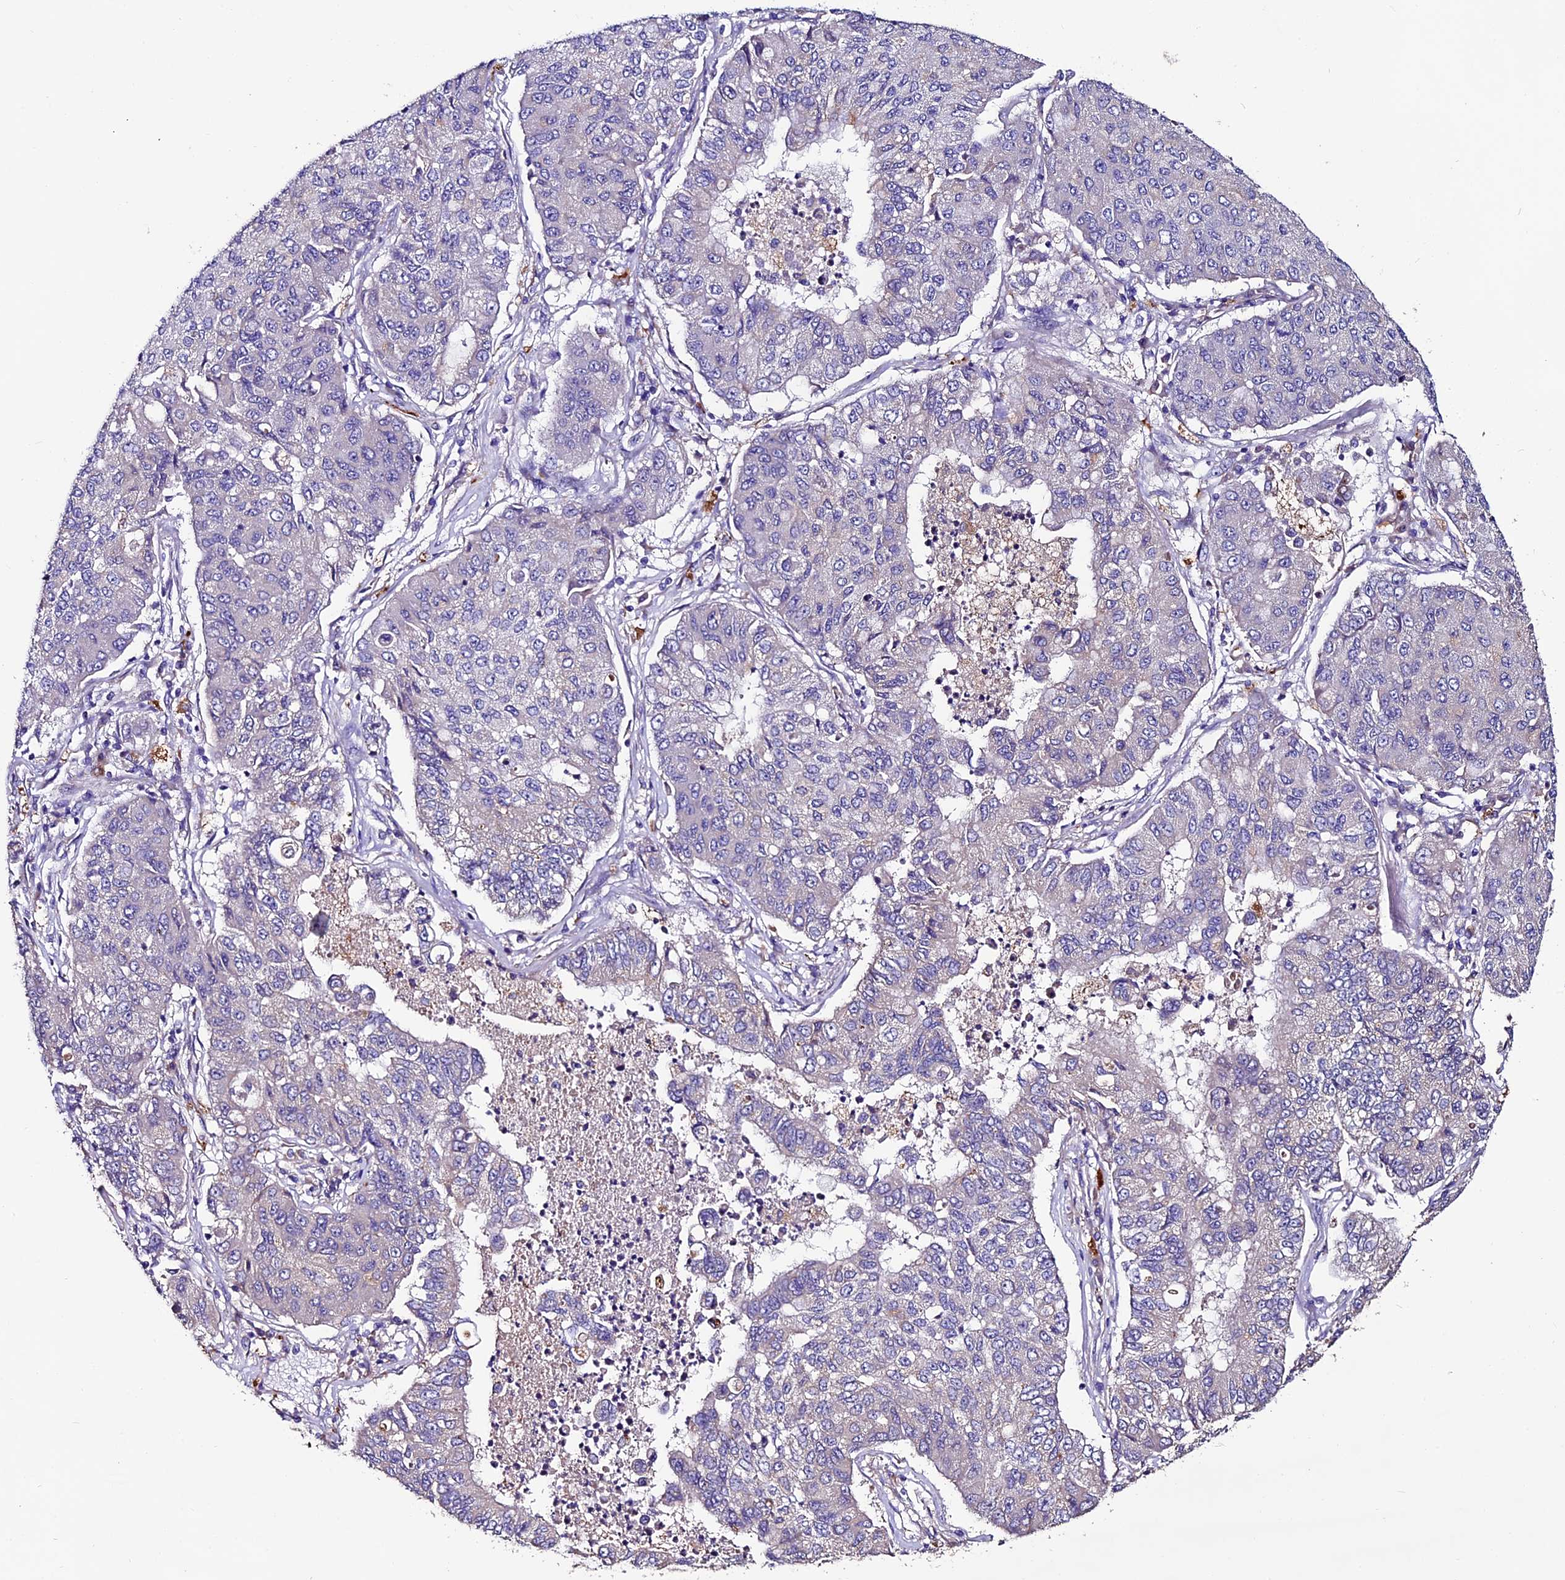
{"staining": {"intensity": "negative", "quantity": "none", "location": "none"}, "tissue": "lung cancer", "cell_type": "Tumor cells", "image_type": "cancer", "snomed": [{"axis": "morphology", "description": "Squamous cell carcinoma, NOS"}, {"axis": "topography", "description": "Lung"}], "caption": "Immunohistochemistry (IHC) of squamous cell carcinoma (lung) demonstrates no staining in tumor cells. Brightfield microscopy of IHC stained with DAB (brown) and hematoxylin (blue), captured at high magnification.", "gene": "CLN5", "patient": {"sex": "male", "age": 74}}